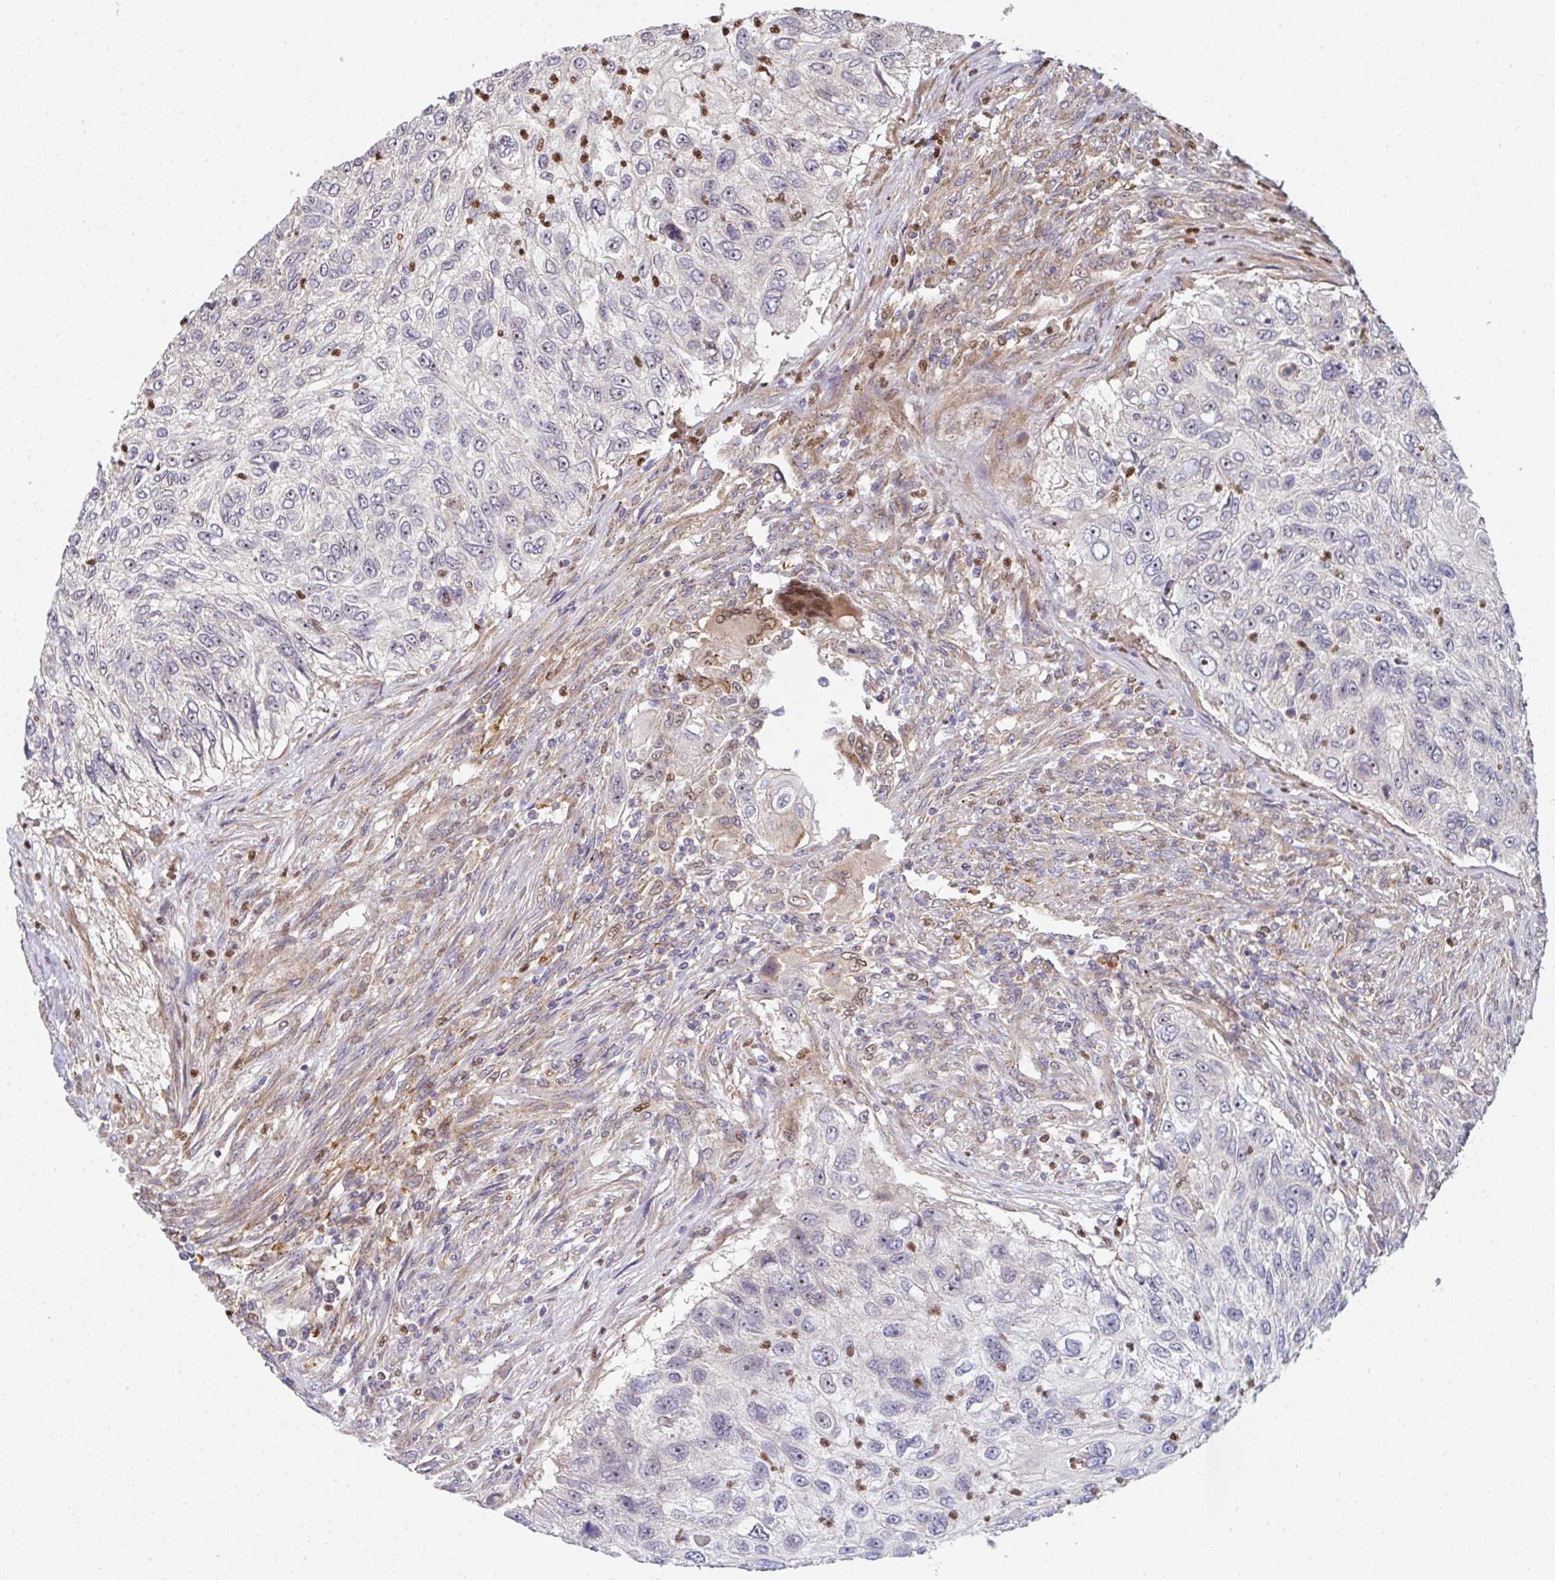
{"staining": {"intensity": "negative", "quantity": "none", "location": "none"}, "tissue": "urothelial cancer", "cell_type": "Tumor cells", "image_type": "cancer", "snomed": [{"axis": "morphology", "description": "Urothelial carcinoma, High grade"}, {"axis": "topography", "description": "Urinary bladder"}], "caption": "Immunohistochemical staining of human urothelial cancer displays no significant expression in tumor cells.", "gene": "SIMC1", "patient": {"sex": "female", "age": 60}}